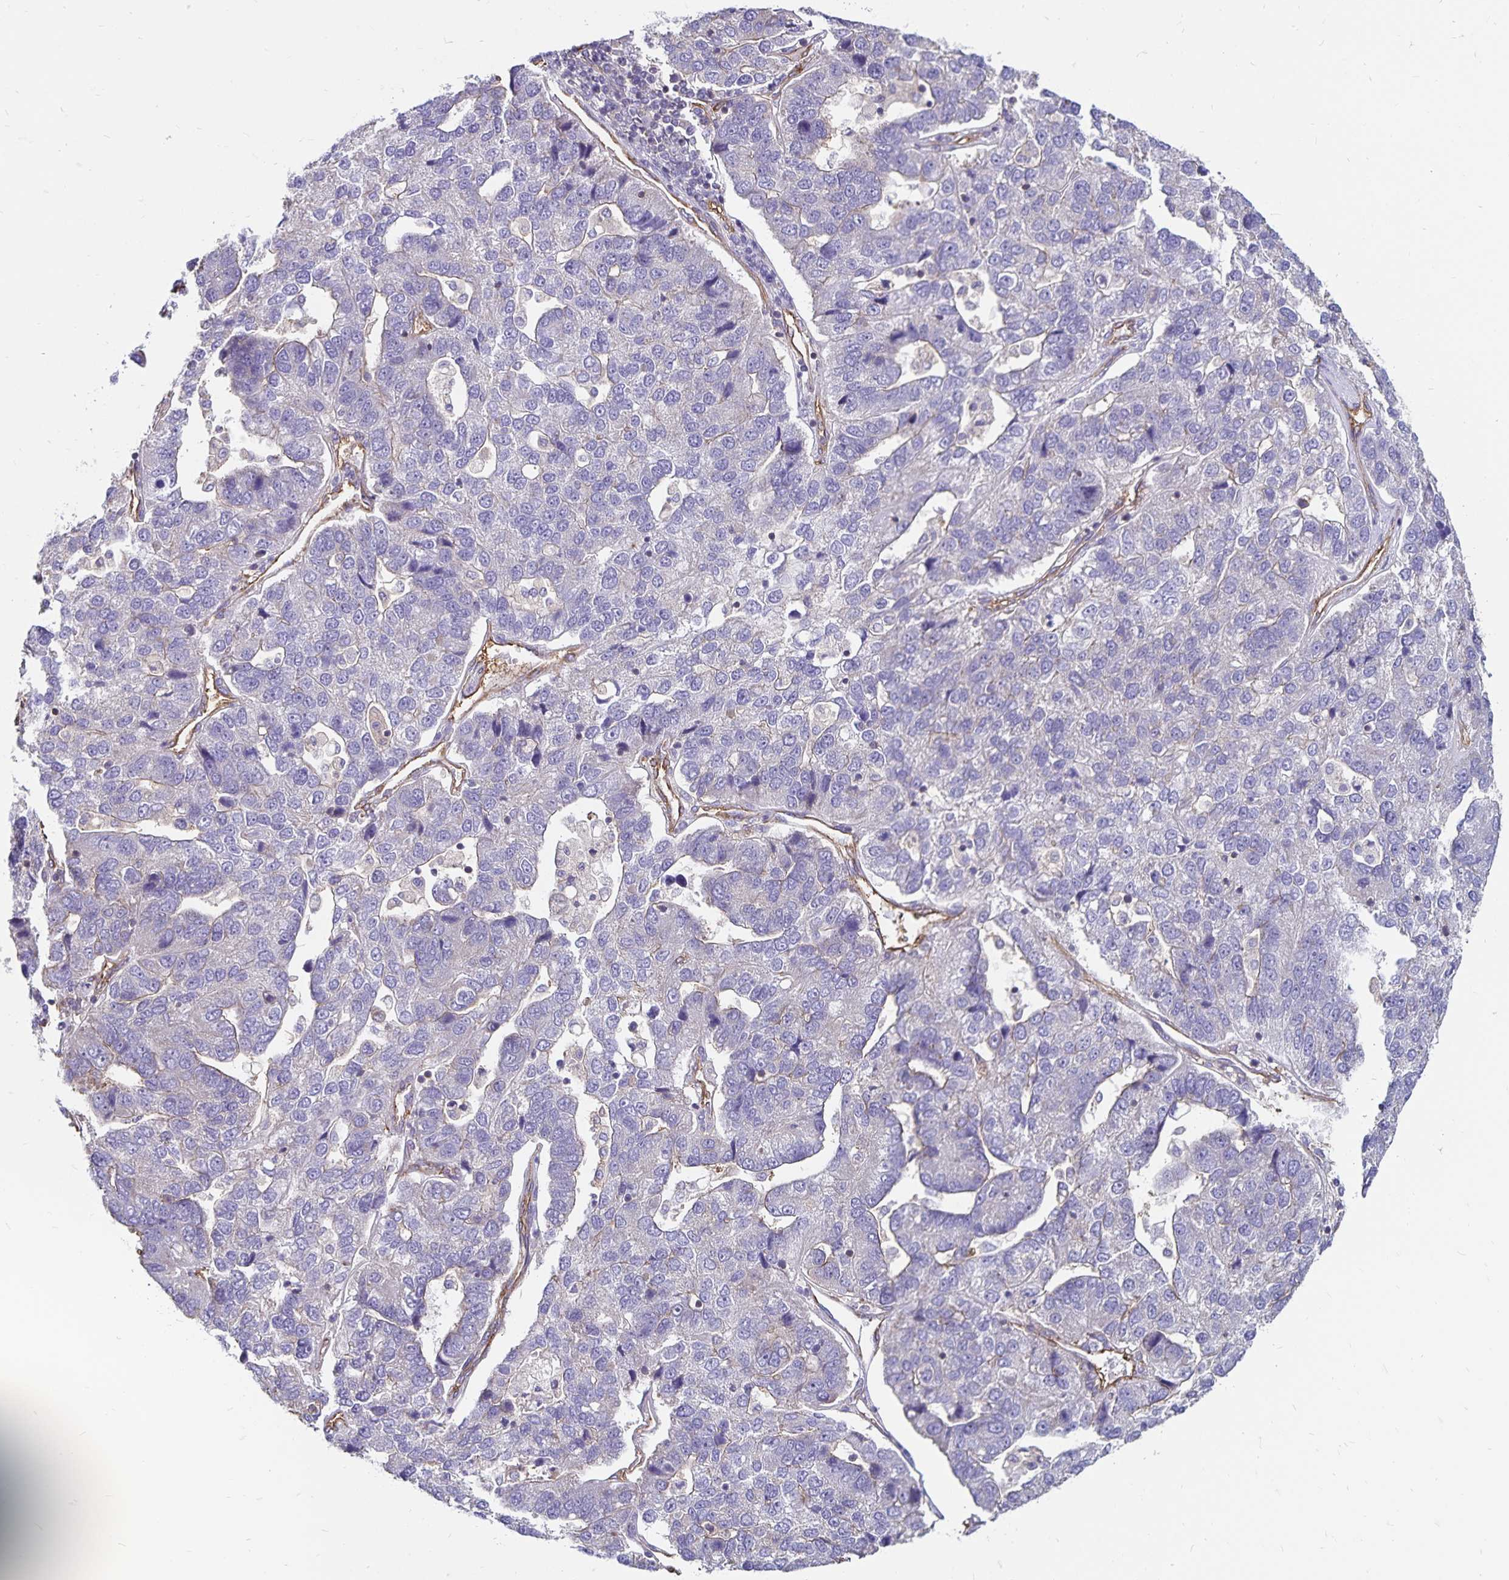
{"staining": {"intensity": "negative", "quantity": "none", "location": "none"}, "tissue": "pancreatic cancer", "cell_type": "Tumor cells", "image_type": "cancer", "snomed": [{"axis": "morphology", "description": "Adenocarcinoma, NOS"}, {"axis": "topography", "description": "Pancreas"}], "caption": "Tumor cells show no significant protein staining in pancreatic cancer.", "gene": "RPRML", "patient": {"sex": "female", "age": 61}}